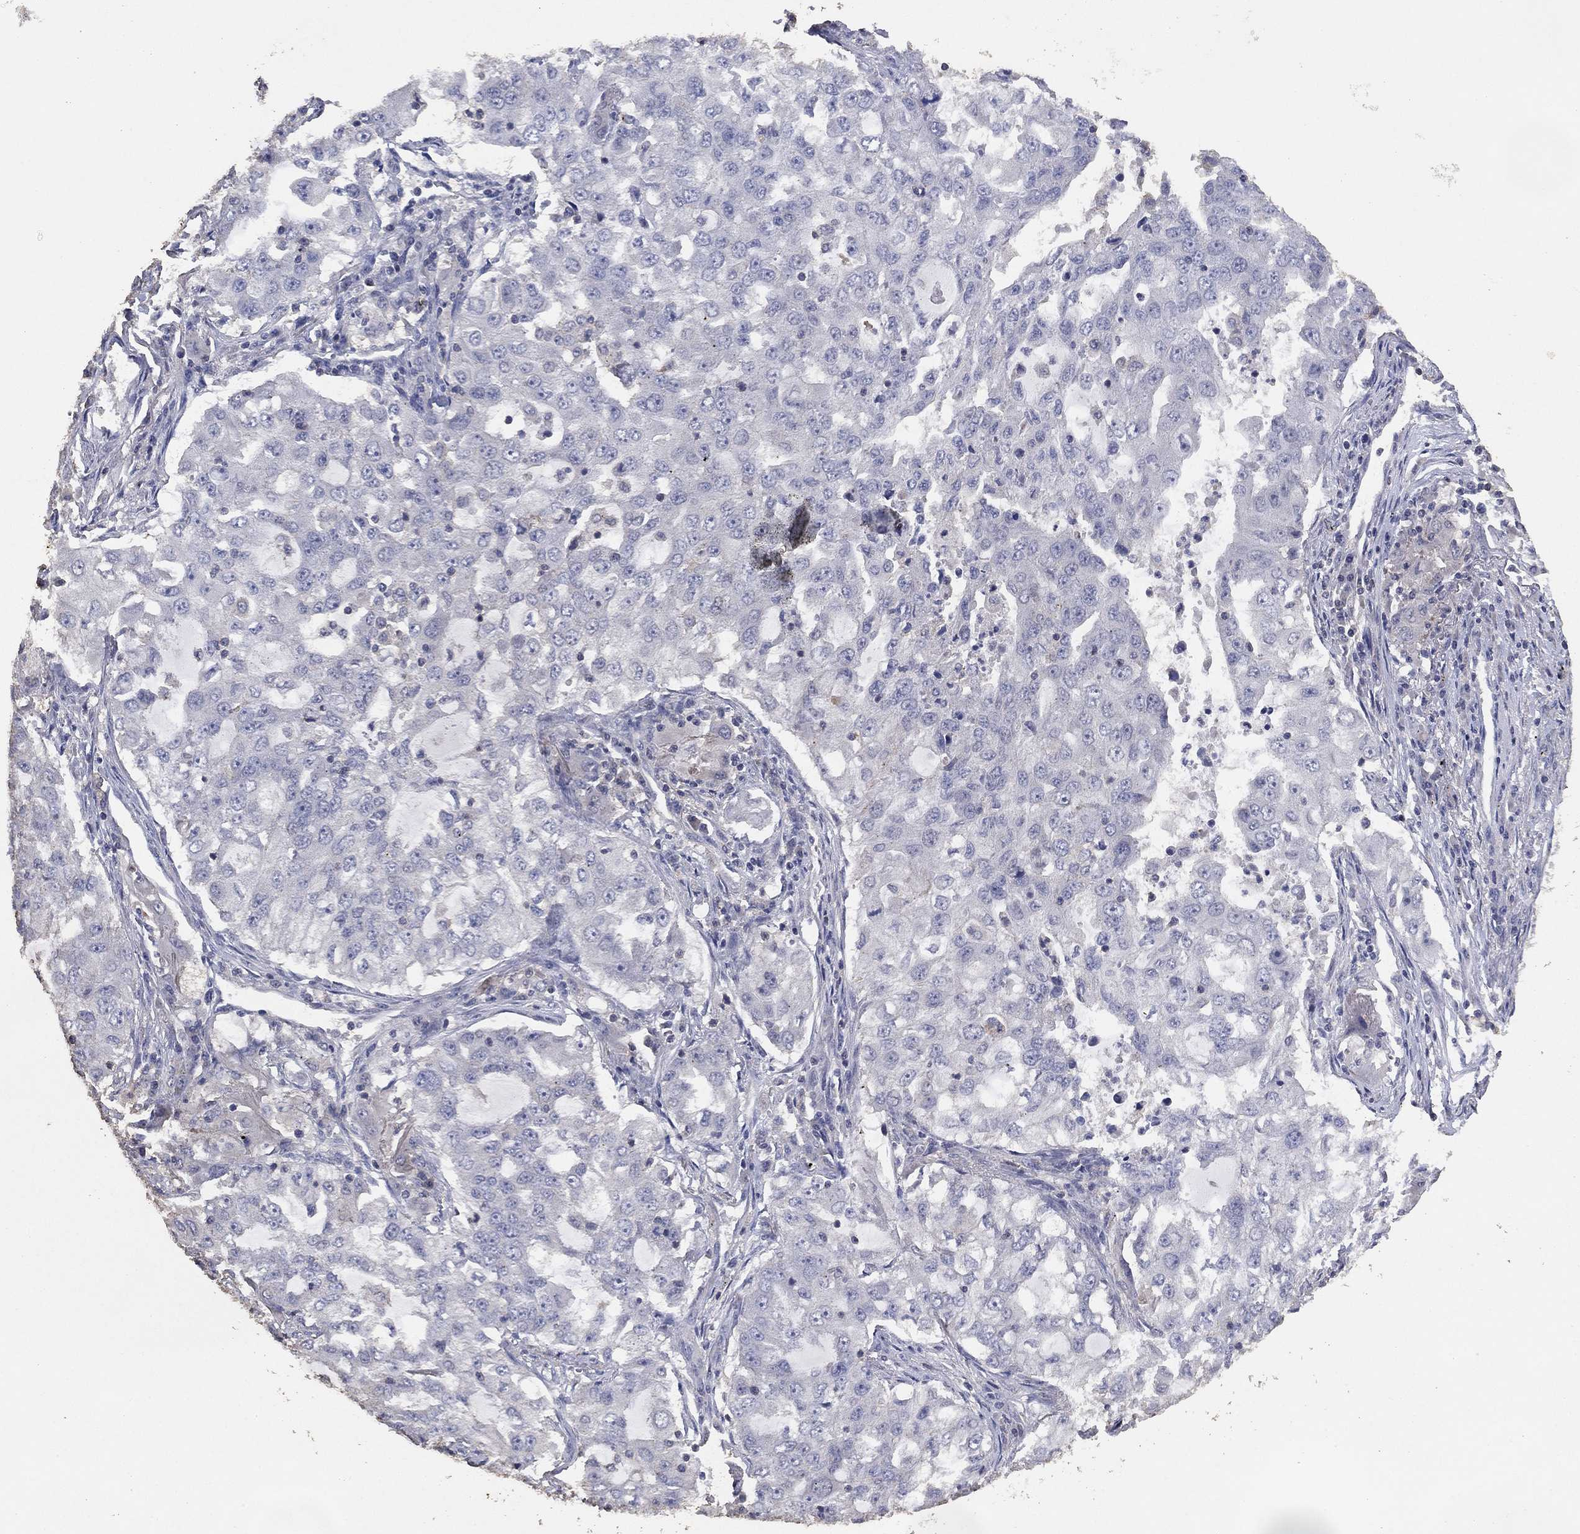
{"staining": {"intensity": "negative", "quantity": "none", "location": "none"}, "tissue": "lung cancer", "cell_type": "Tumor cells", "image_type": "cancer", "snomed": [{"axis": "morphology", "description": "Adenocarcinoma, NOS"}, {"axis": "topography", "description": "Lung"}], "caption": "A high-resolution histopathology image shows IHC staining of lung cancer (adenocarcinoma), which displays no significant staining in tumor cells.", "gene": "ADPRHL1", "patient": {"sex": "female", "age": 61}}